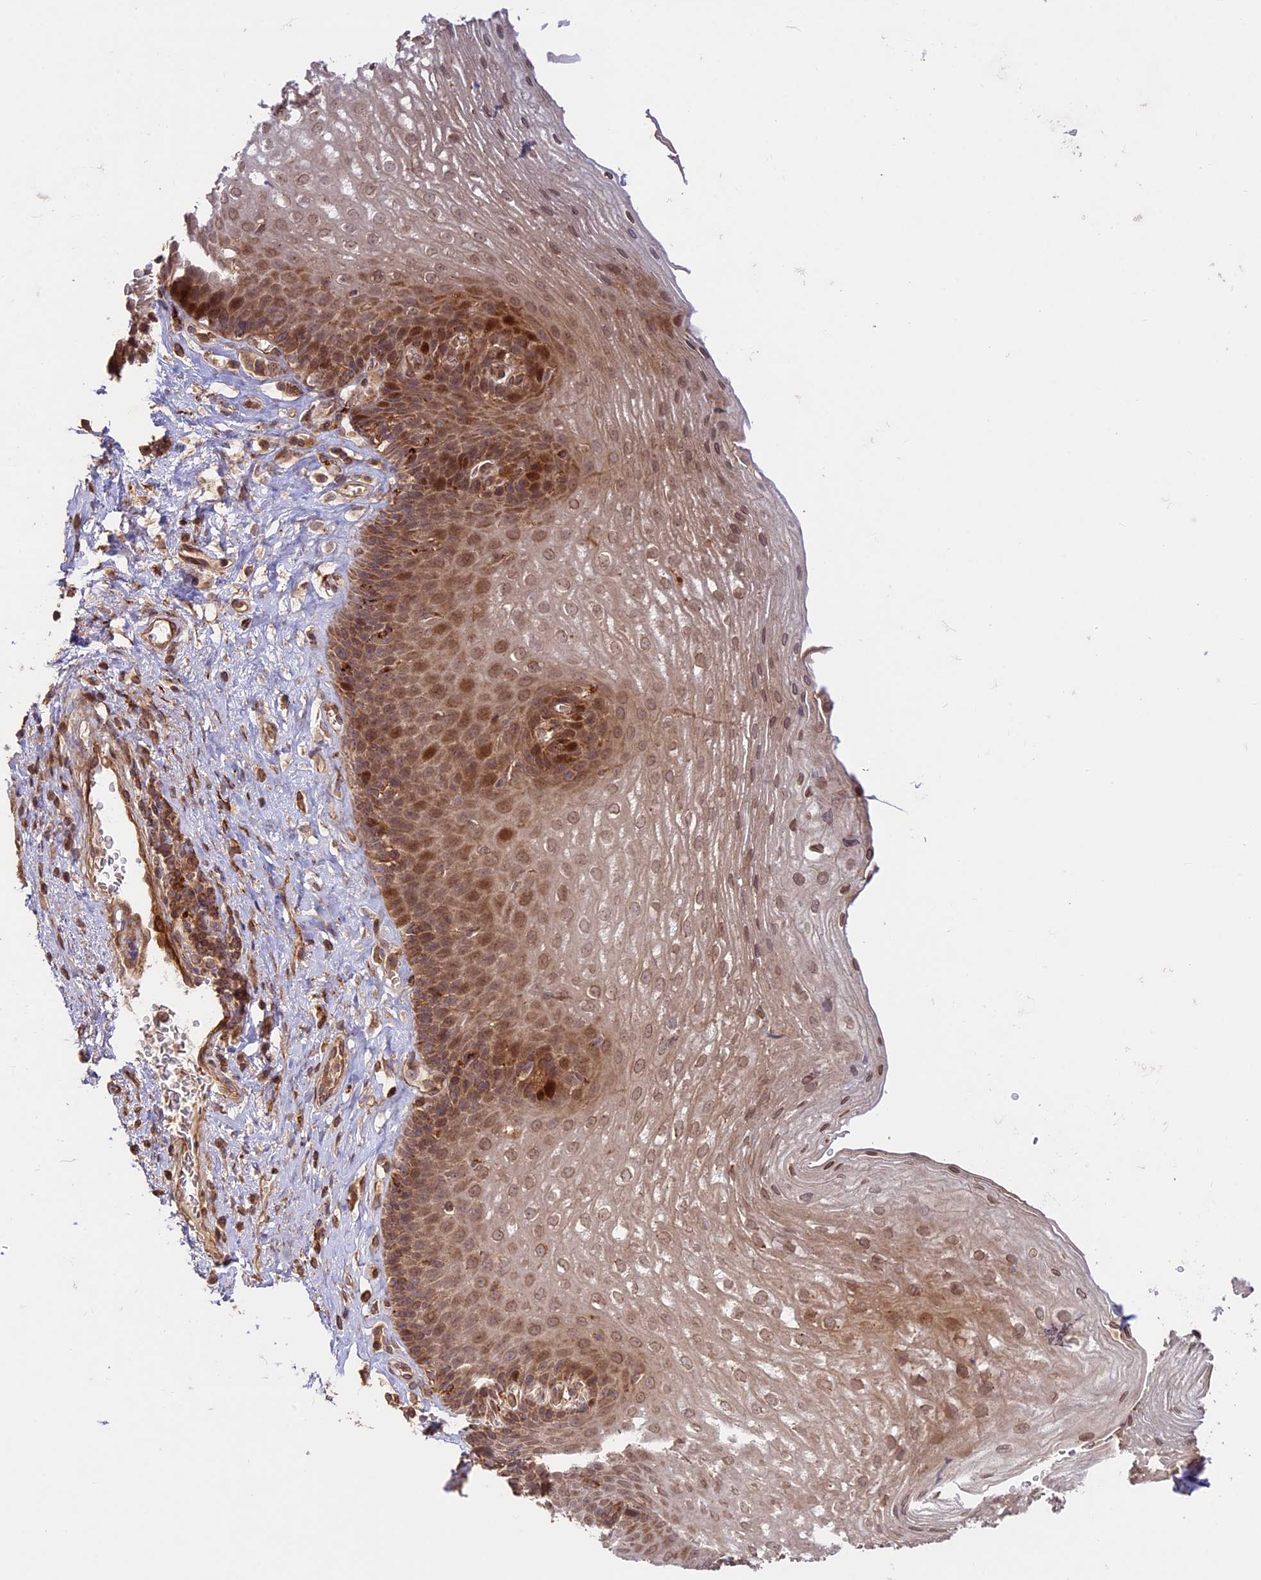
{"staining": {"intensity": "moderate", "quantity": ">75%", "location": "cytoplasmic/membranous,nuclear"}, "tissue": "esophagus", "cell_type": "Squamous epithelial cells", "image_type": "normal", "snomed": [{"axis": "morphology", "description": "Normal tissue, NOS"}, {"axis": "topography", "description": "Esophagus"}], "caption": "High-power microscopy captured an IHC image of normal esophagus, revealing moderate cytoplasmic/membranous,nuclear positivity in approximately >75% of squamous epithelial cells. (Brightfield microscopy of DAB IHC at high magnification).", "gene": "DGKH", "patient": {"sex": "female", "age": 66}}